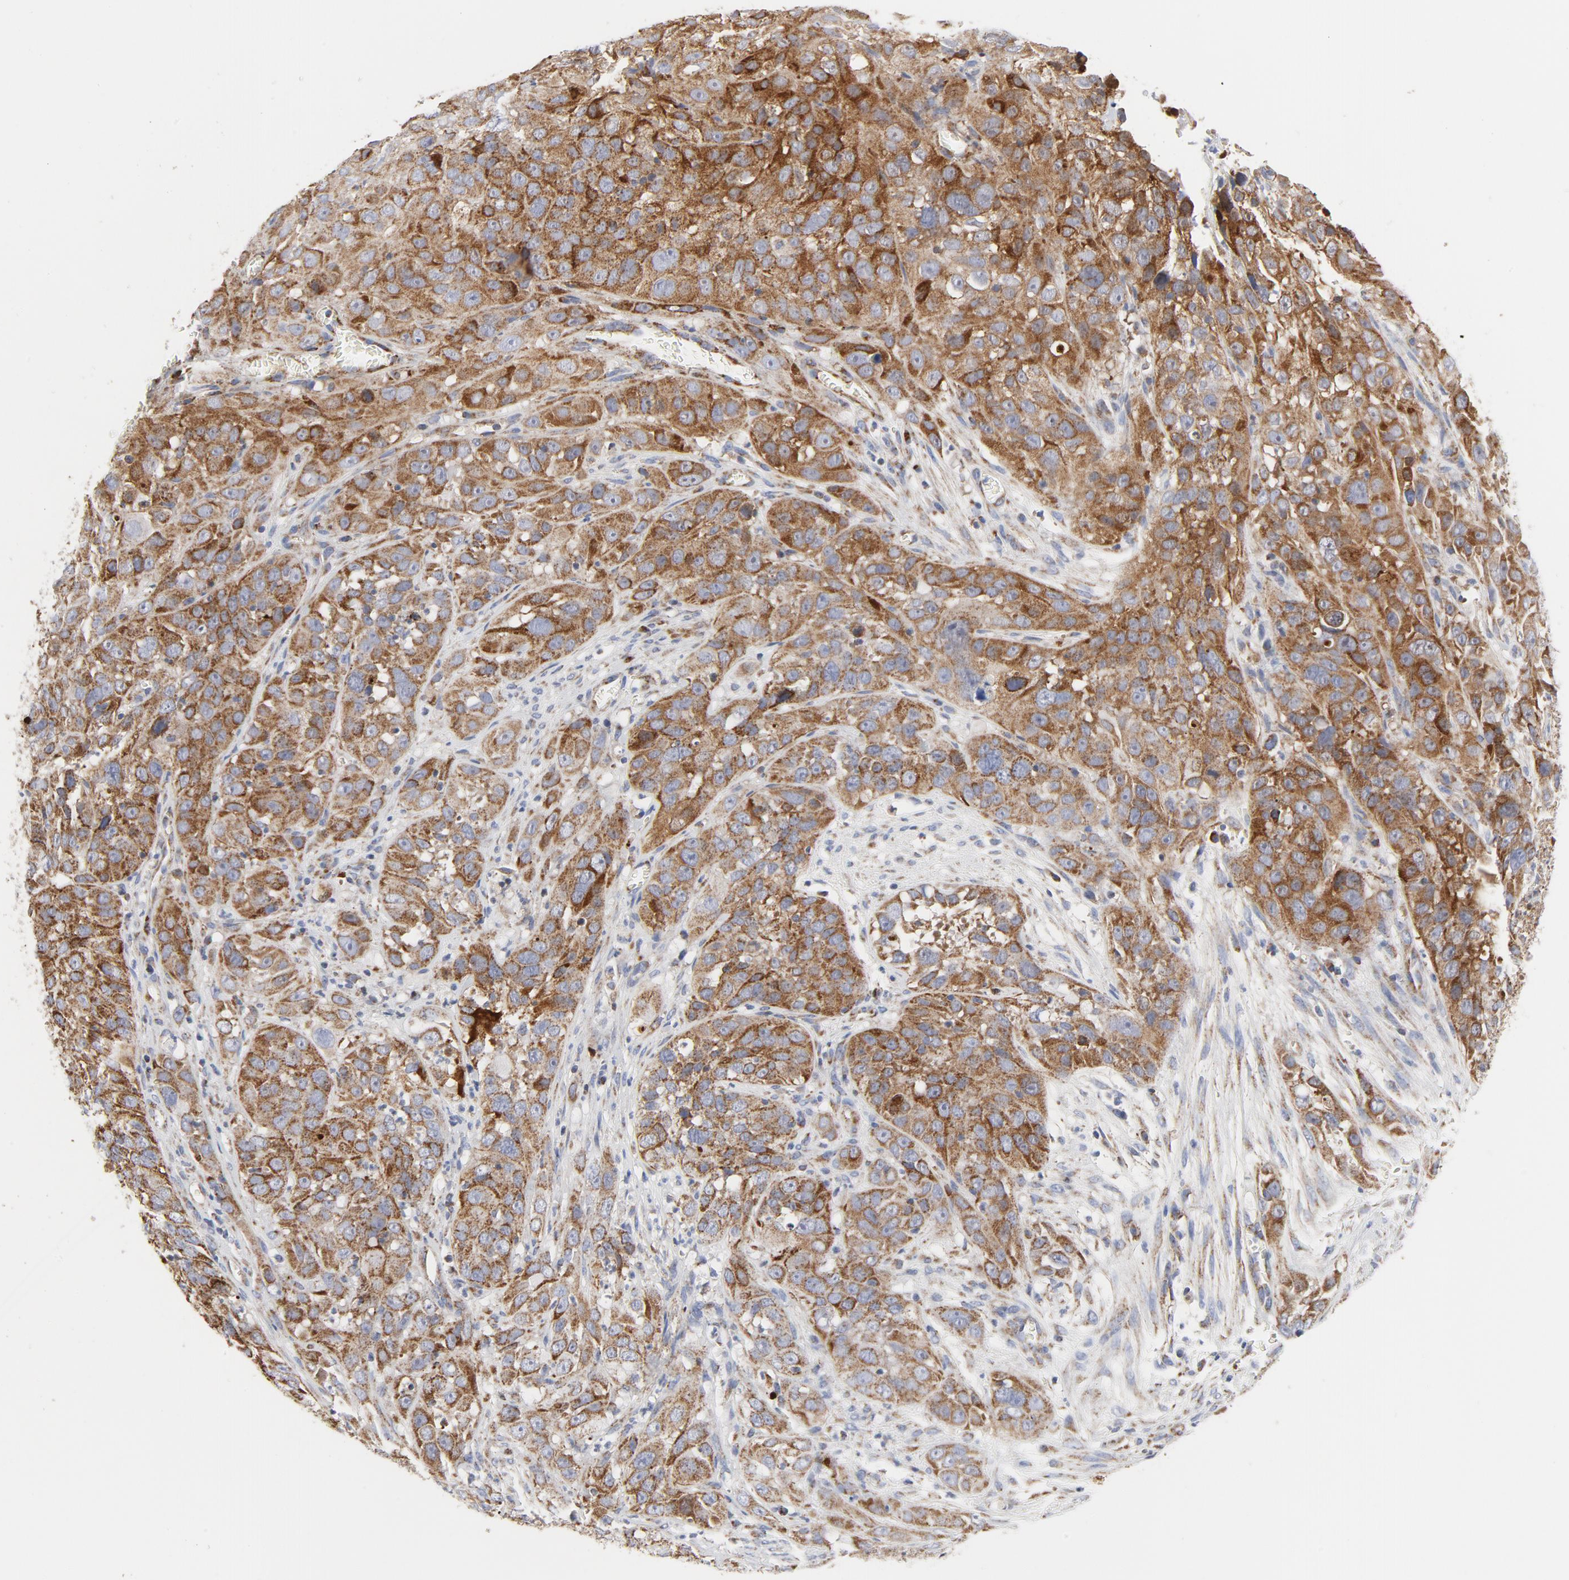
{"staining": {"intensity": "strong", "quantity": ">75%", "location": "cytoplasmic/membranous"}, "tissue": "cervical cancer", "cell_type": "Tumor cells", "image_type": "cancer", "snomed": [{"axis": "morphology", "description": "Squamous cell carcinoma, NOS"}, {"axis": "topography", "description": "Cervix"}], "caption": "Strong cytoplasmic/membranous positivity for a protein is identified in approximately >75% of tumor cells of cervical cancer using IHC.", "gene": "CYCS", "patient": {"sex": "female", "age": 32}}